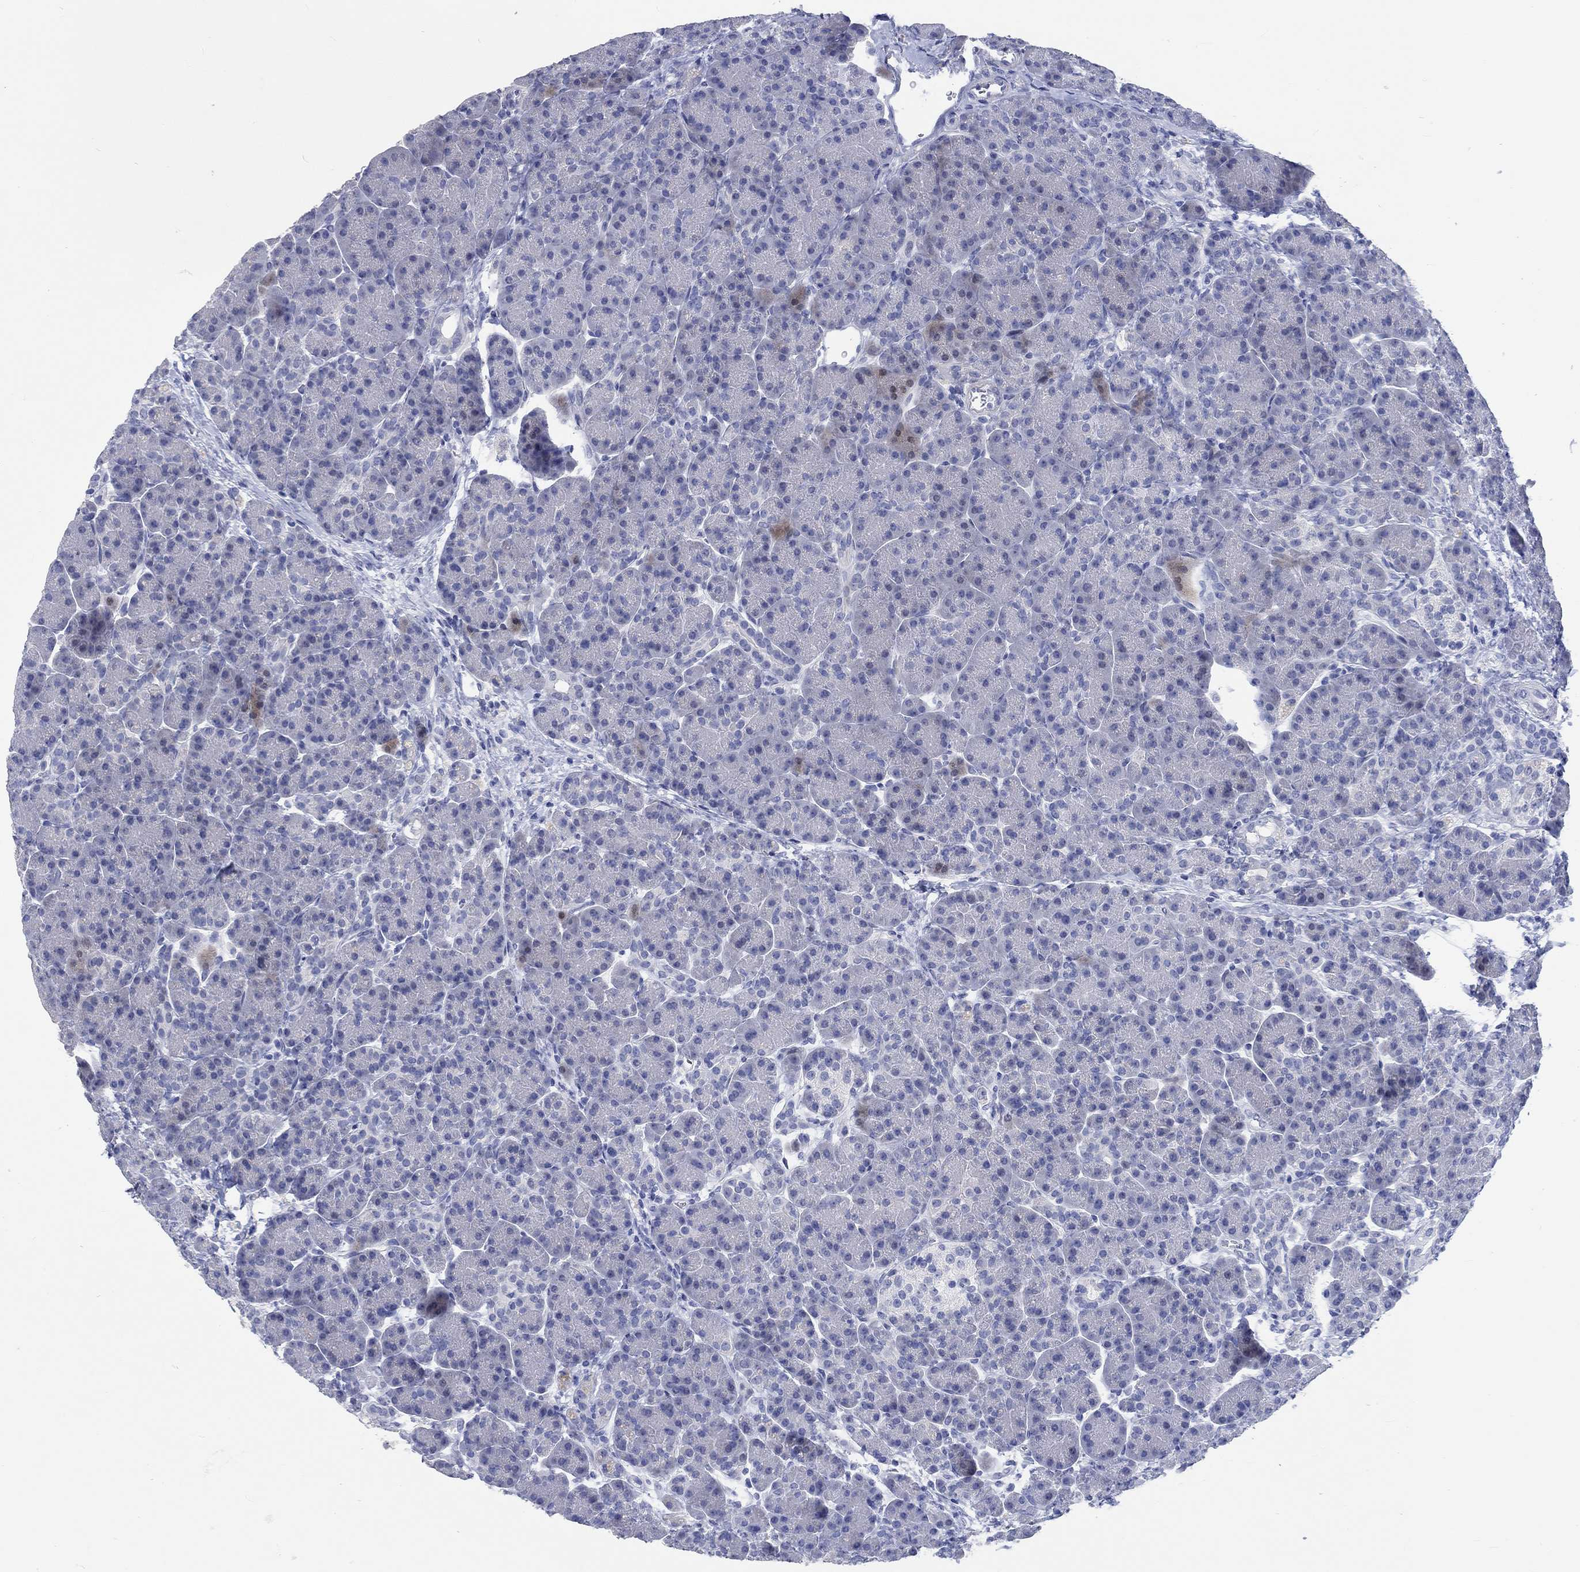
{"staining": {"intensity": "negative", "quantity": "none", "location": "none"}, "tissue": "pancreas", "cell_type": "Exocrine glandular cells", "image_type": "normal", "snomed": [{"axis": "morphology", "description": "Normal tissue, NOS"}, {"axis": "topography", "description": "Pancreas"}], "caption": "Immunohistochemistry image of normal pancreas: human pancreas stained with DAB (3,3'-diaminobenzidine) demonstrates no significant protein positivity in exocrine glandular cells. (Immunohistochemistry (ihc), brightfield microscopy, high magnification).", "gene": "C4orf47", "patient": {"sex": "female", "age": 63}}